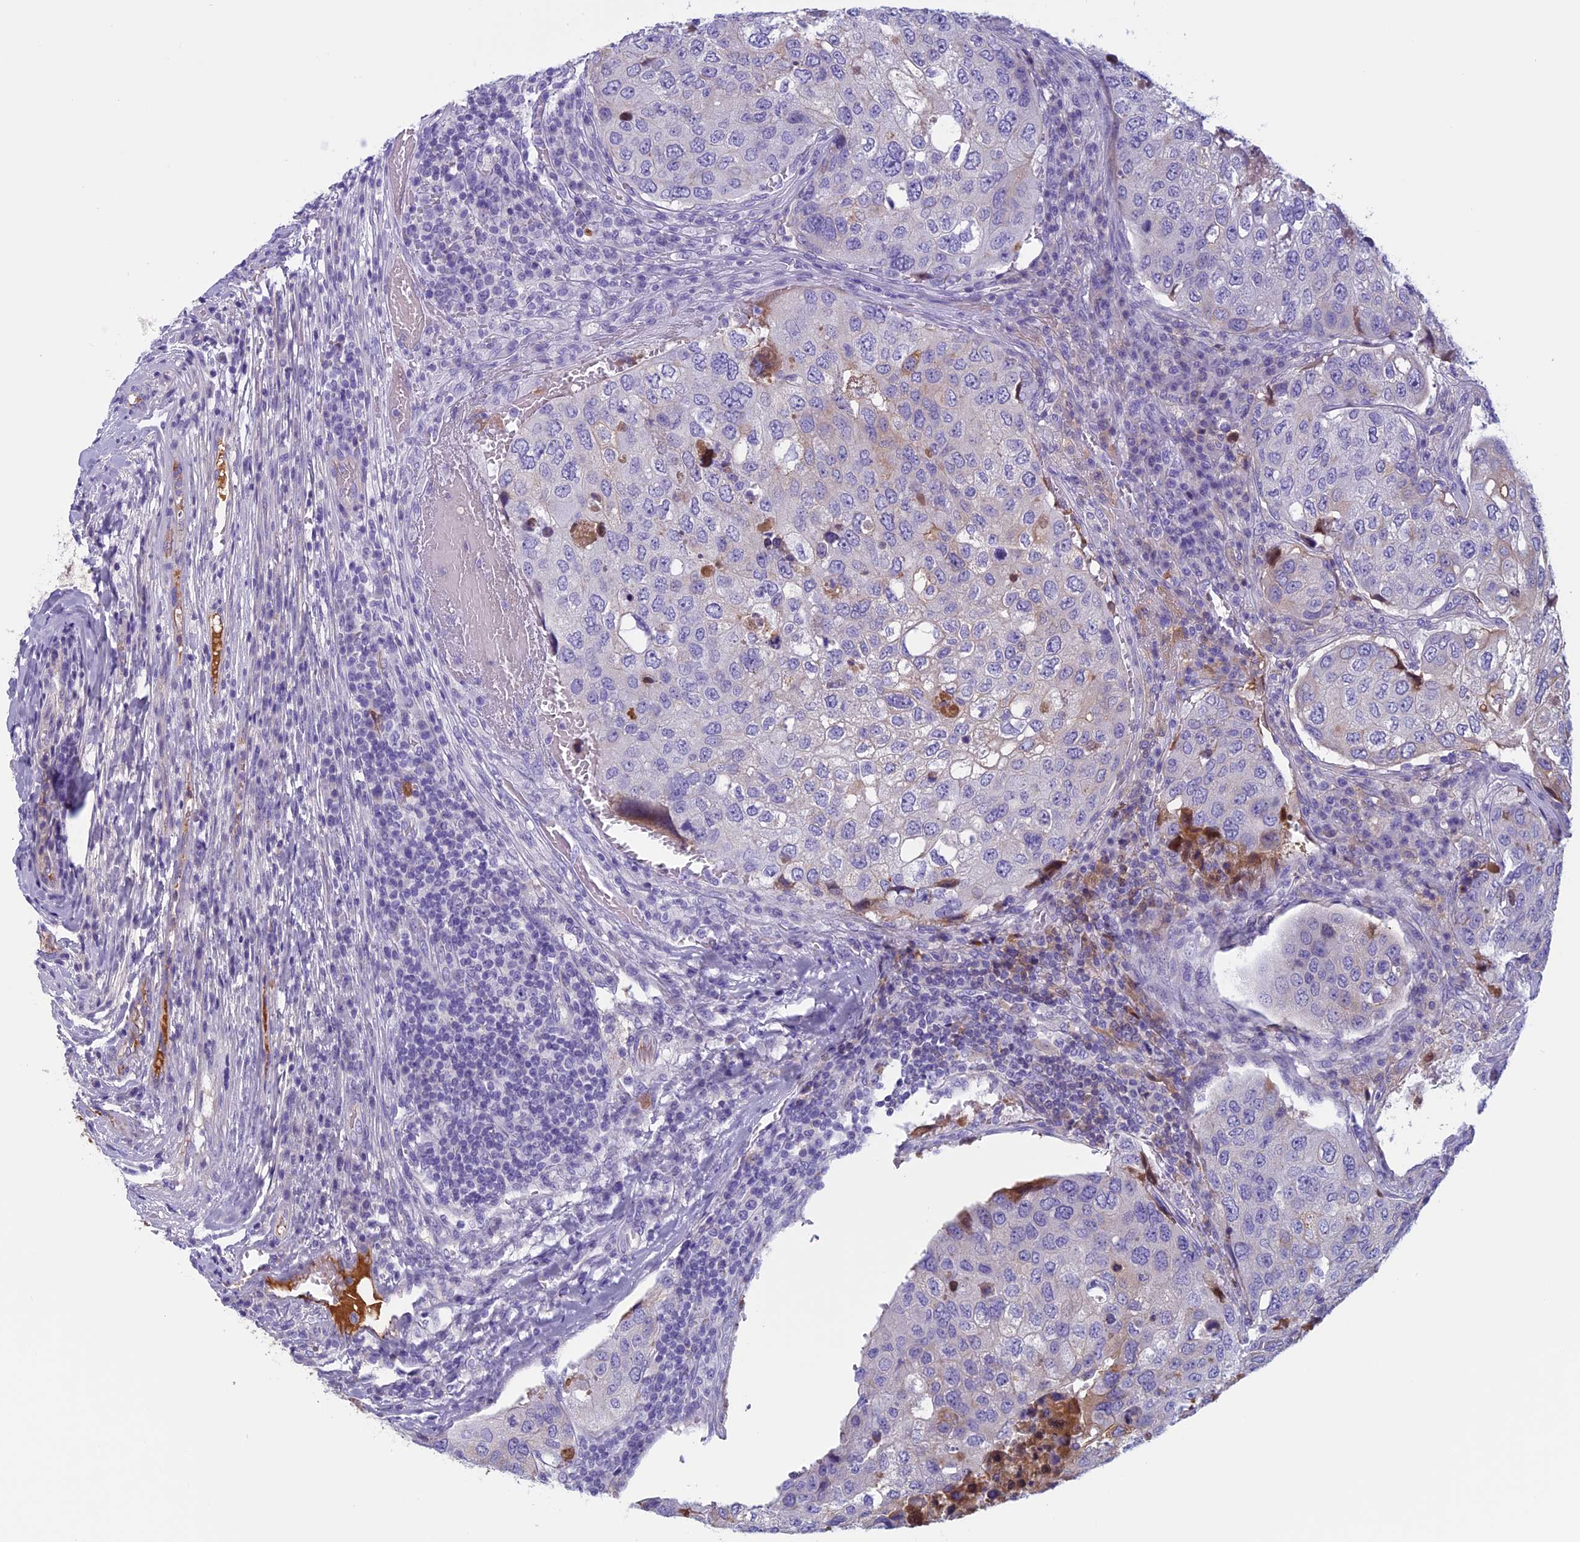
{"staining": {"intensity": "negative", "quantity": "none", "location": "none"}, "tissue": "urothelial cancer", "cell_type": "Tumor cells", "image_type": "cancer", "snomed": [{"axis": "morphology", "description": "Urothelial carcinoma, High grade"}, {"axis": "topography", "description": "Lymph node"}, {"axis": "topography", "description": "Urinary bladder"}], "caption": "The image reveals no significant positivity in tumor cells of urothelial cancer.", "gene": "ANGPTL2", "patient": {"sex": "male", "age": 51}}